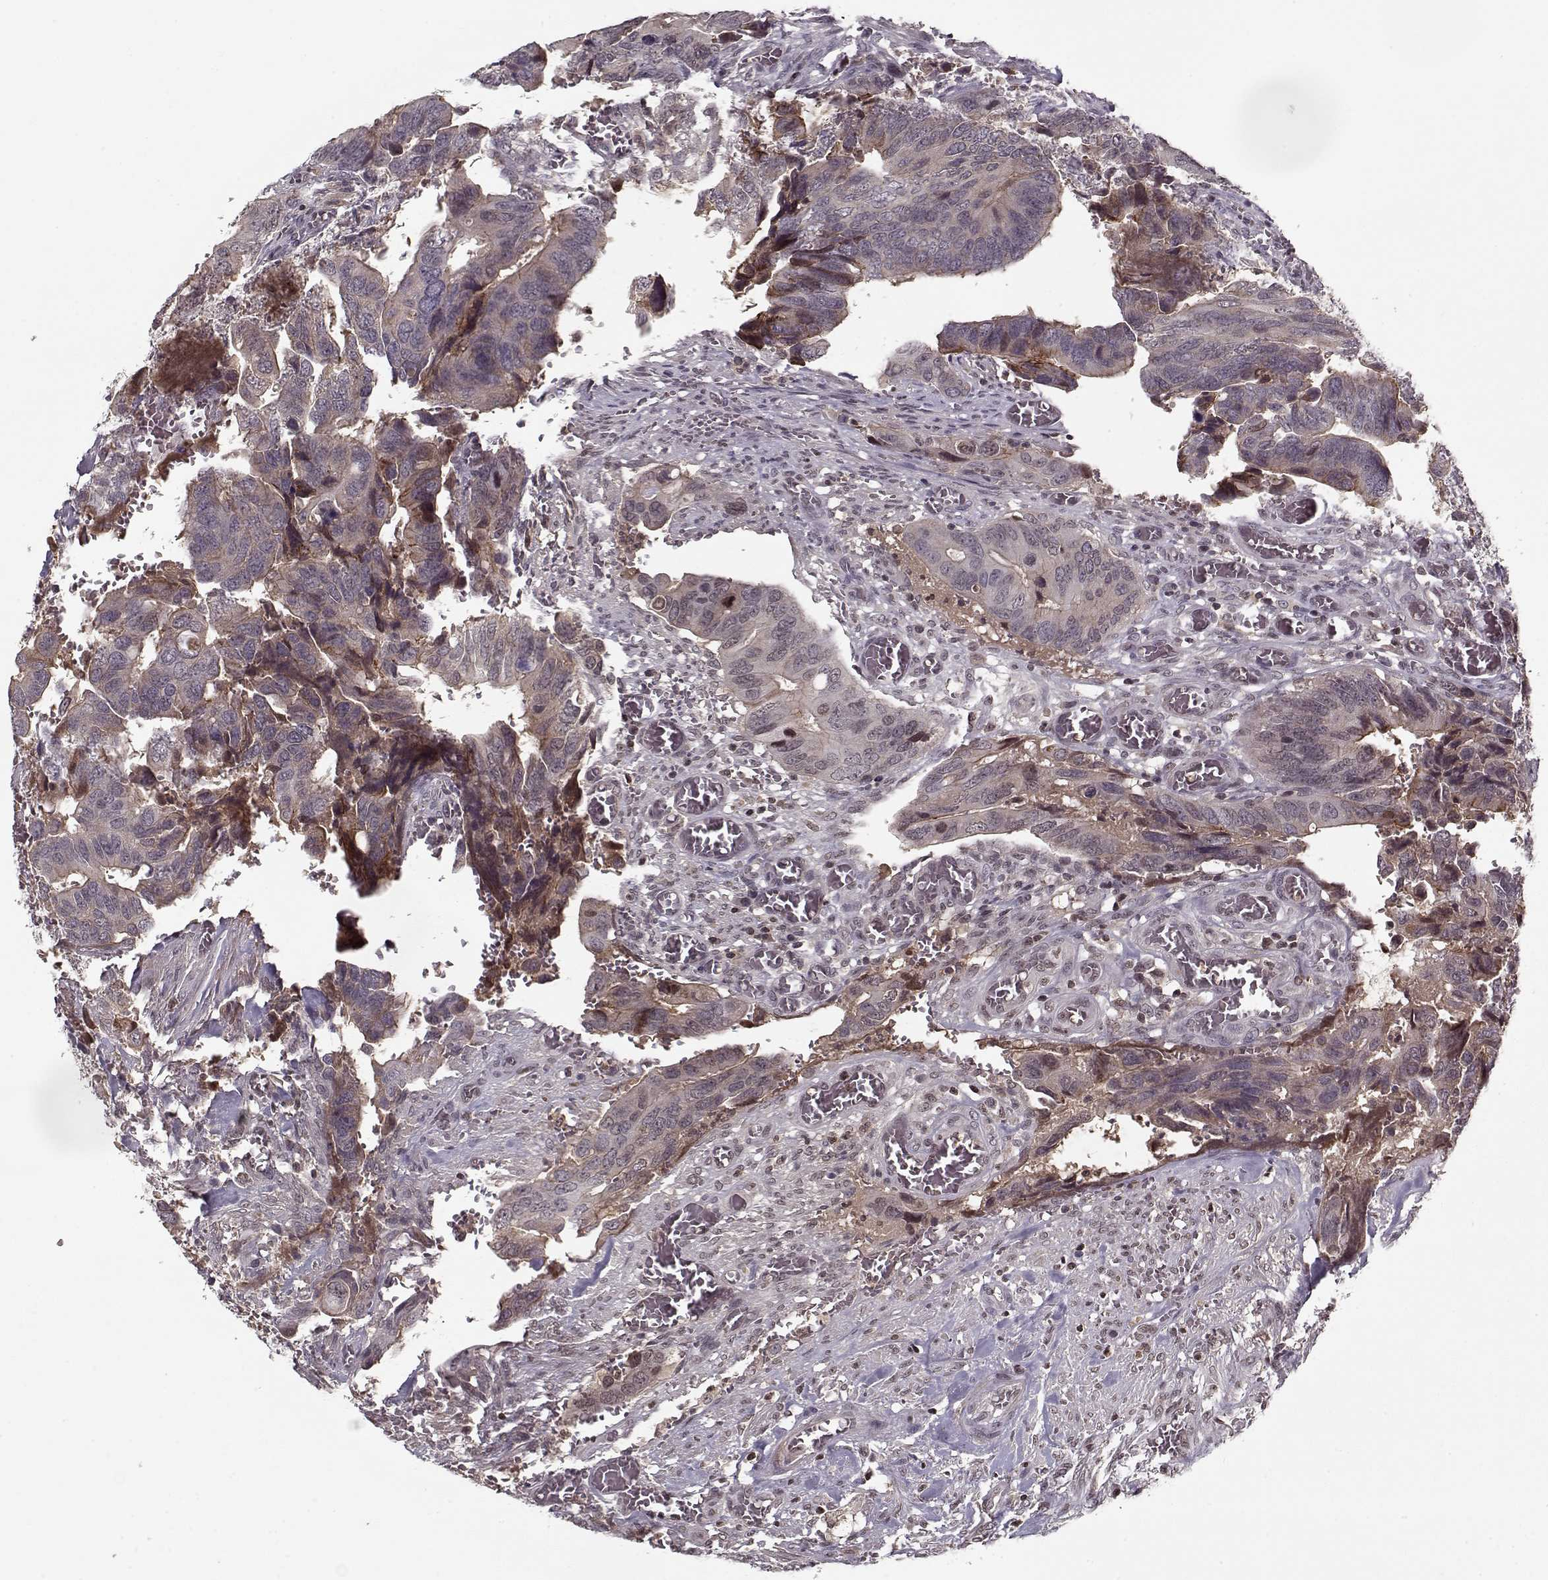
{"staining": {"intensity": "negative", "quantity": "none", "location": "none"}, "tissue": "colorectal cancer", "cell_type": "Tumor cells", "image_type": "cancer", "snomed": [{"axis": "morphology", "description": "Adenocarcinoma, NOS"}, {"axis": "topography", "description": "Colon"}], "caption": "Immunohistochemistry histopathology image of human colorectal cancer (adenocarcinoma) stained for a protein (brown), which reveals no expression in tumor cells. Nuclei are stained in blue.", "gene": "AFM", "patient": {"sex": "male", "age": 49}}